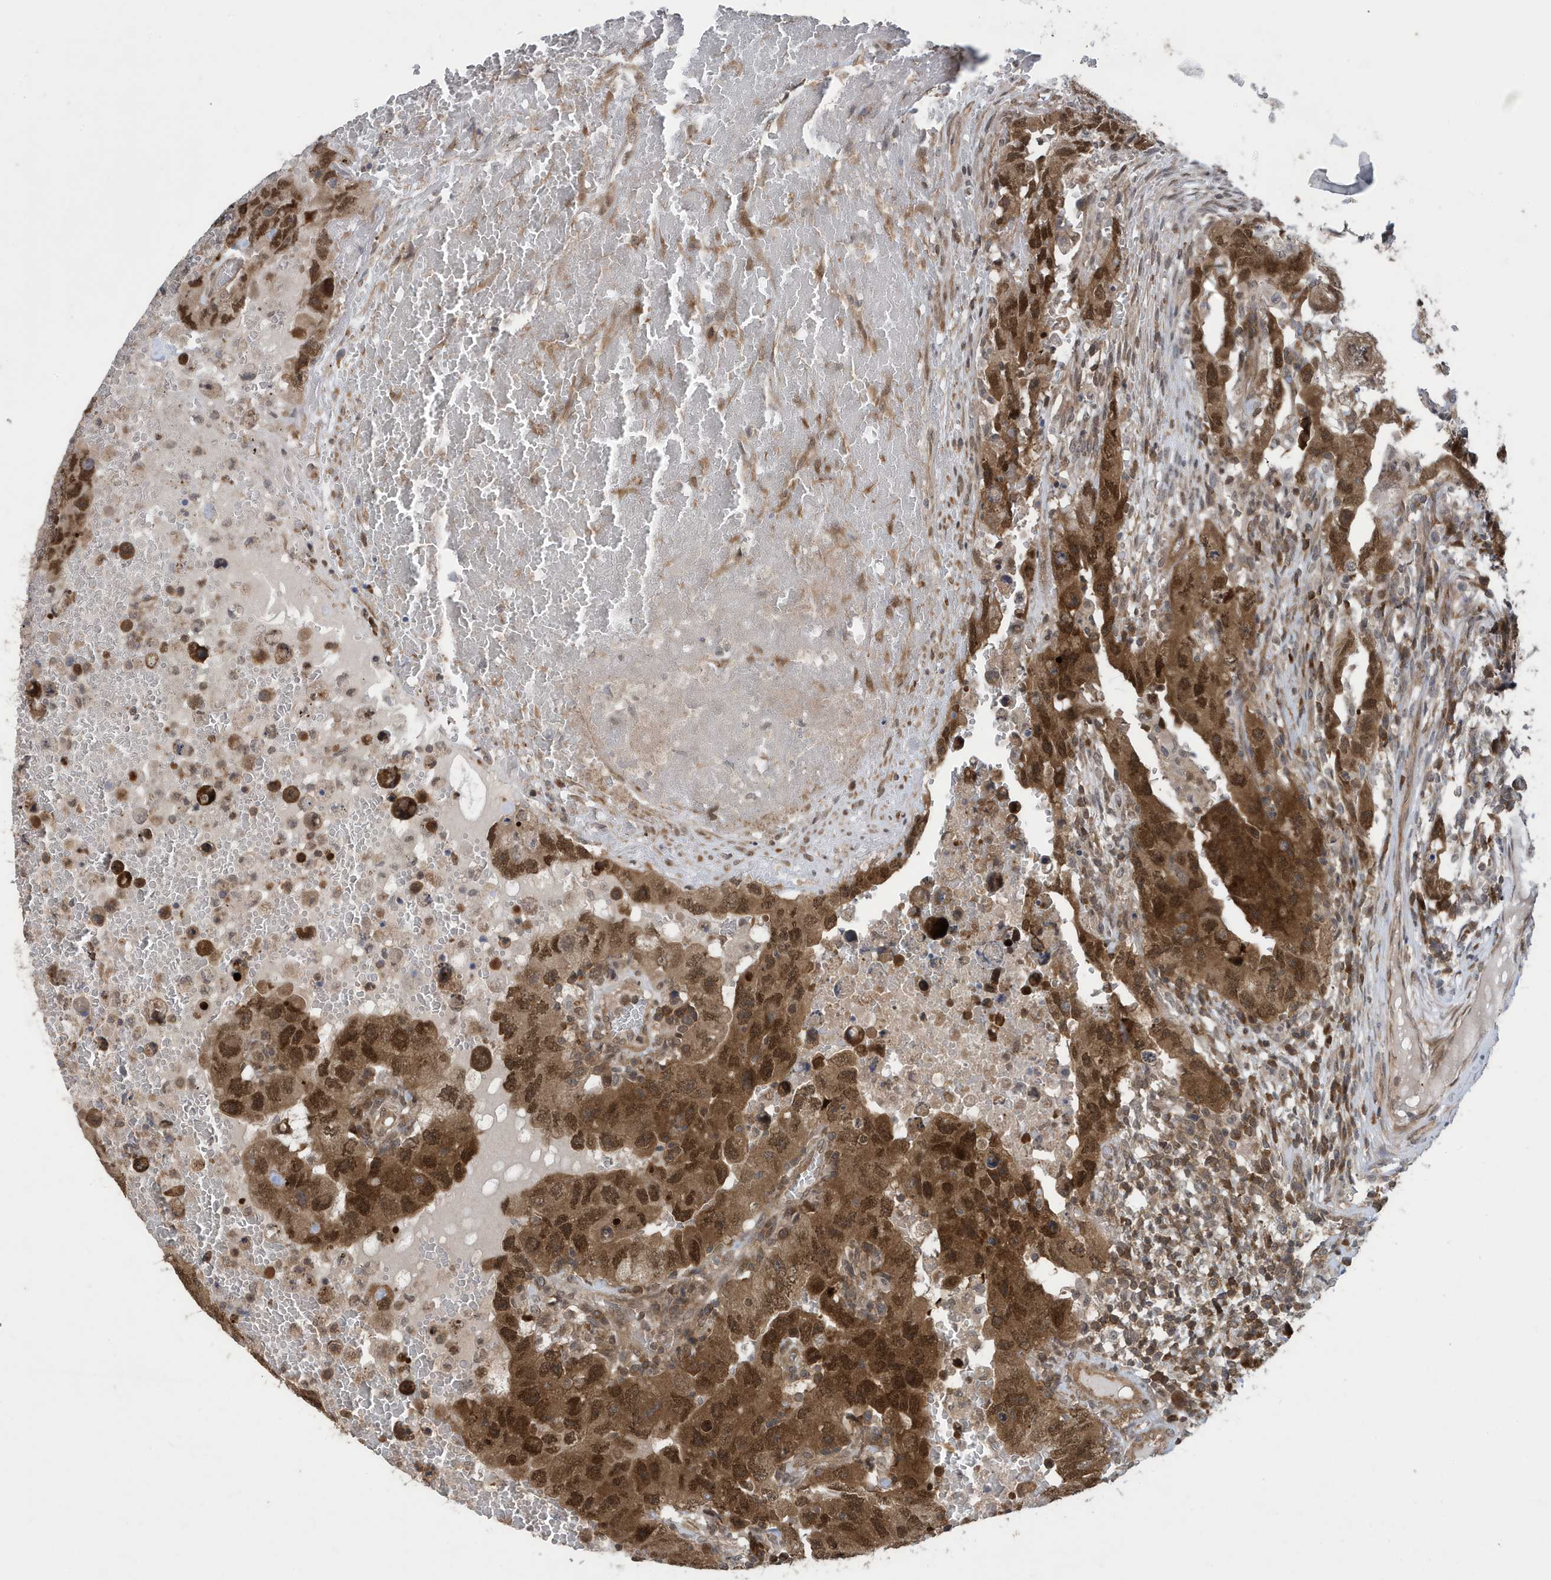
{"staining": {"intensity": "strong", "quantity": ">75%", "location": "cytoplasmic/membranous,nuclear"}, "tissue": "testis cancer", "cell_type": "Tumor cells", "image_type": "cancer", "snomed": [{"axis": "morphology", "description": "Carcinoma, Embryonal, NOS"}, {"axis": "topography", "description": "Testis"}], "caption": "Immunohistochemistry (IHC) (DAB) staining of testis cancer (embryonal carcinoma) shows strong cytoplasmic/membranous and nuclear protein positivity in about >75% of tumor cells. Using DAB (brown) and hematoxylin (blue) stains, captured at high magnification using brightfield microscopy.", "gene": "UBQLN1", "patient": {"sex": "male", "age": 26}}